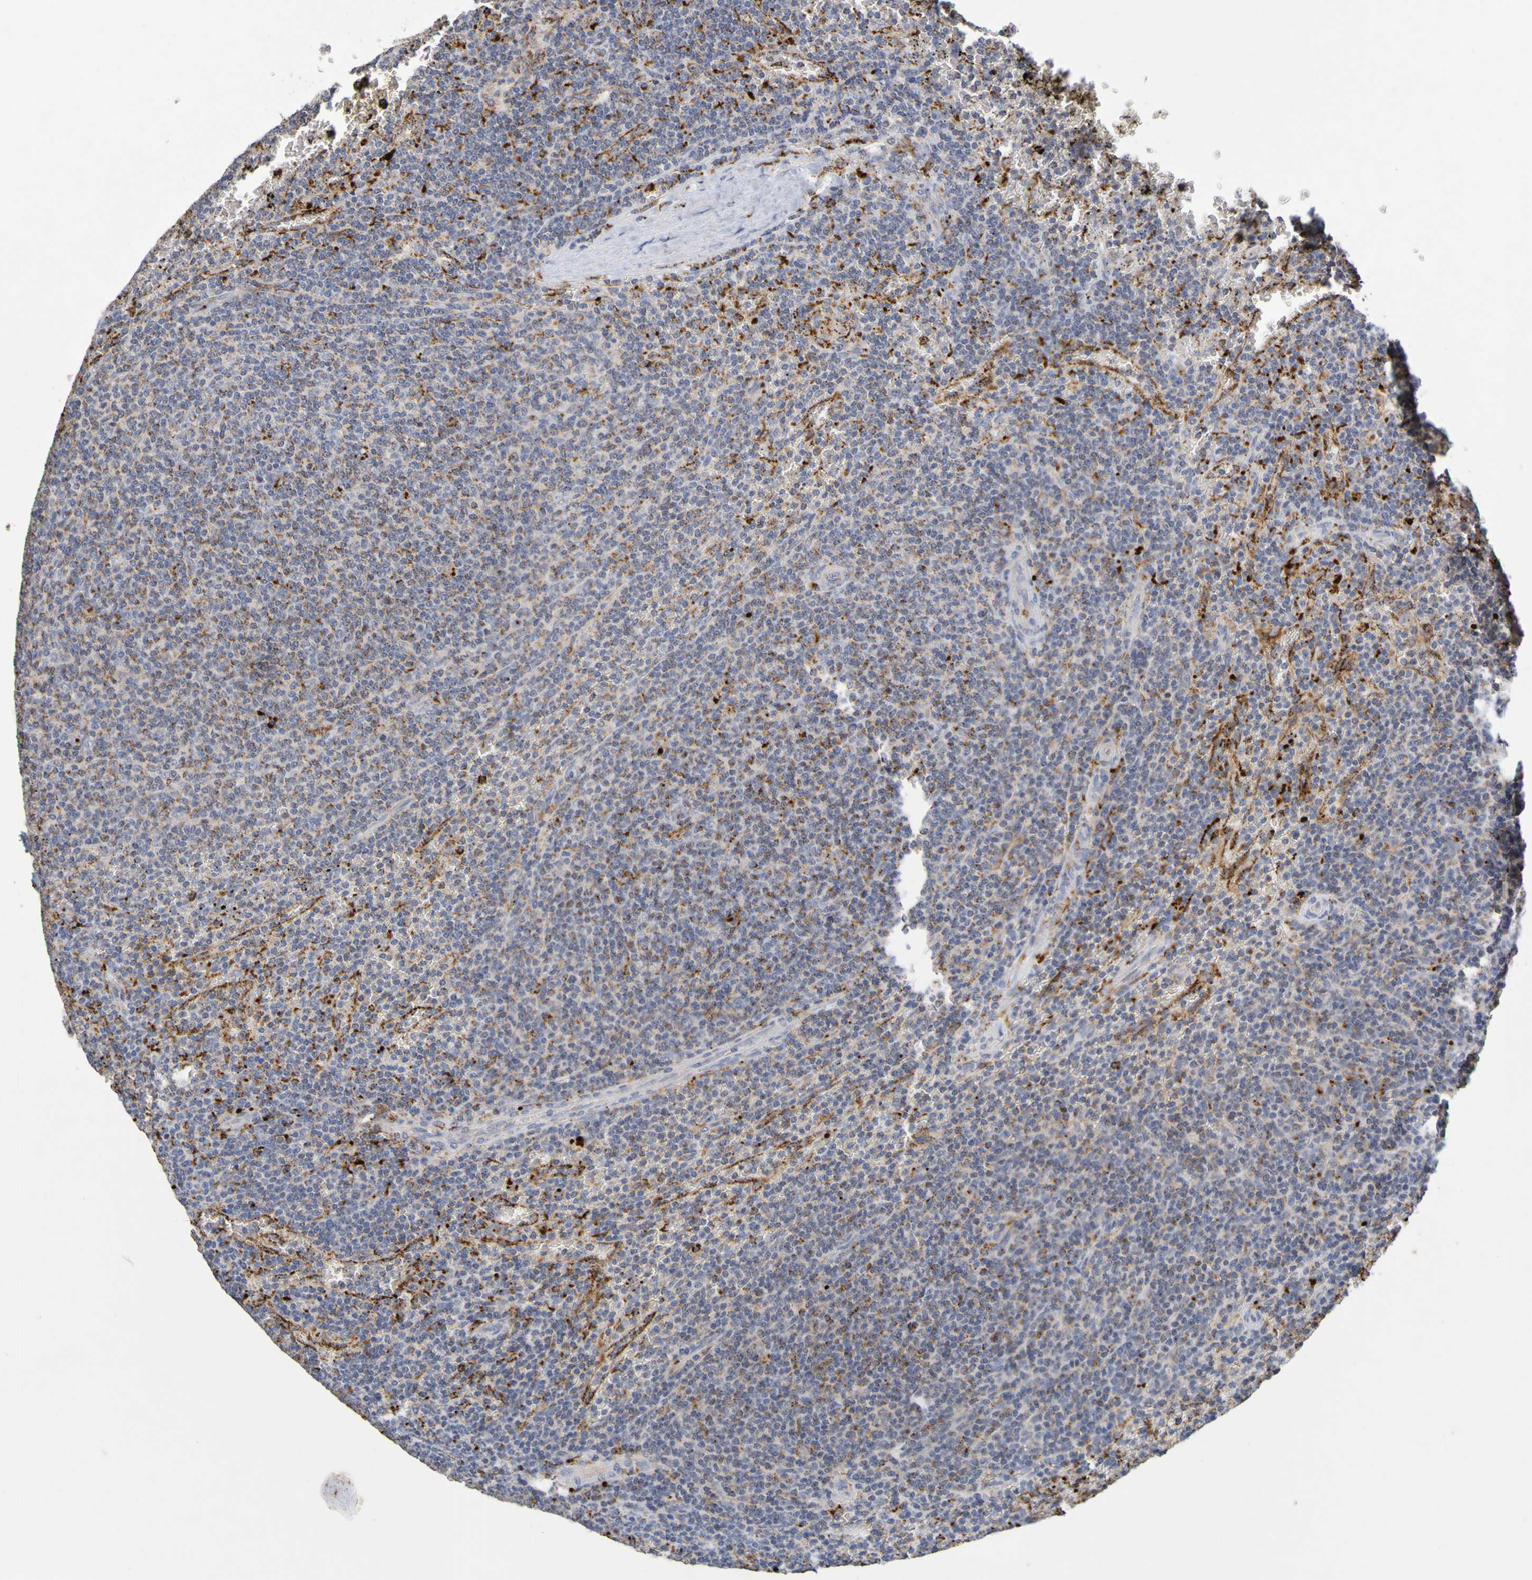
{"staining": {"intensity": "moderate", "quantity": "<25%", "location": "cytoplasmic/membranous"}, "tissue": "lymphoma", "cell_type": "Tumor cells", "image_type": "cancer", "snomed": [{"axis": "morphology", "description": "Malignant lymphoma, non-Hodgkin's type, Low grade"}, {"axis": "topography", "description": "Spleen"}], "caption": "Human lymphoma stained with a brown dye reveals moderate cytoplasmic/membranous positive staining in about <25% of tumor cells.", "gene": "TPH1", "patient": {"sex": "female", "age": 50}}